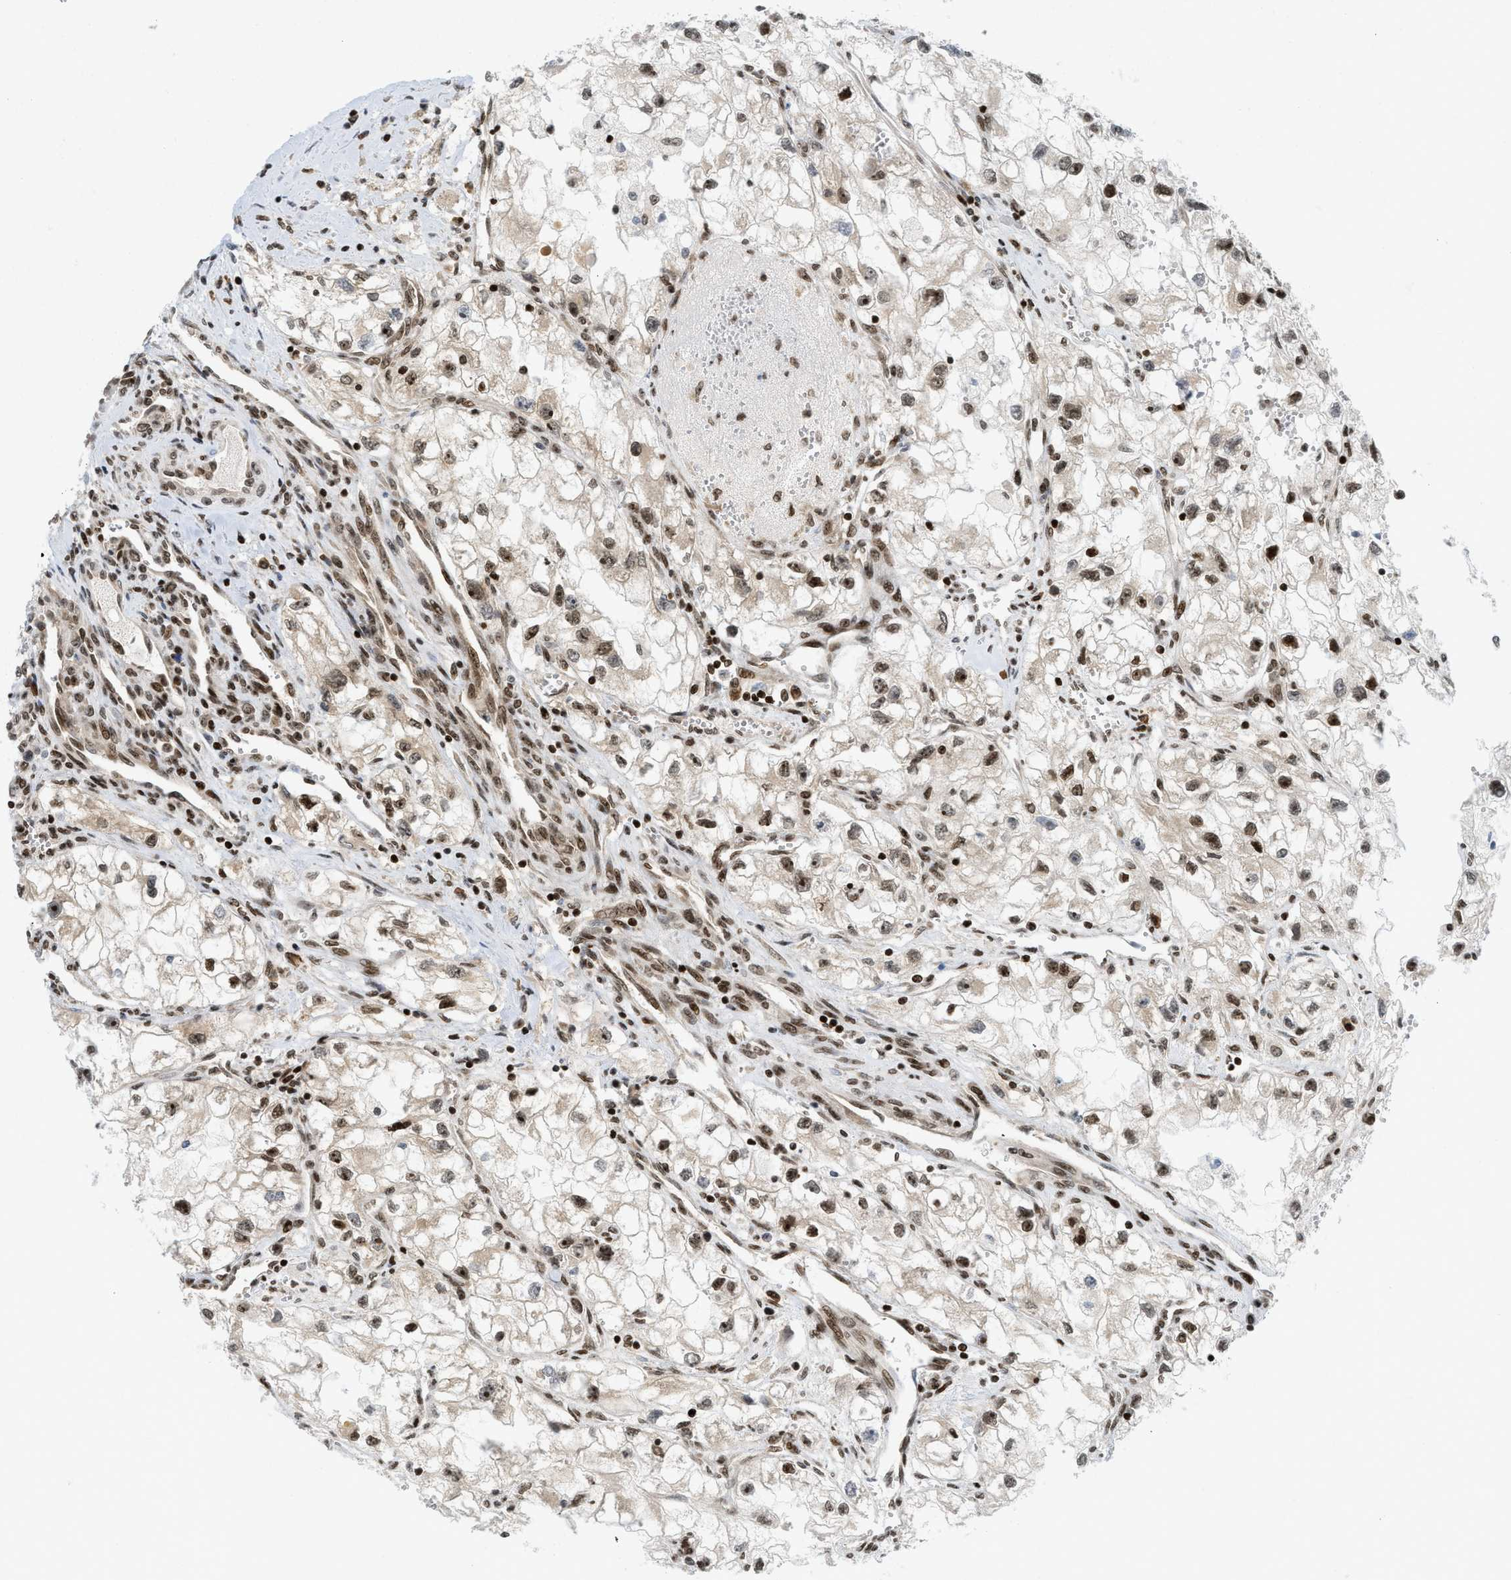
{"staining": {"intensity": "strong", "quantity": ">75%", "location": "nuclear"}, "tissue": "renal cancer", "cell_type": "Tumor cells", "image_type": "cancer", "snomed": [{"axis": "morphology", "description": "Adenocarcinoma, NOS"}, {"axis": "topography", "description": "Kidney"}], "caption": "Renal adenocarcinoma stained with a protein marker exhibits strong staining in tumor cells.", "gene": "ZNF22", "patient": {"sex": "female", "age": 70}}